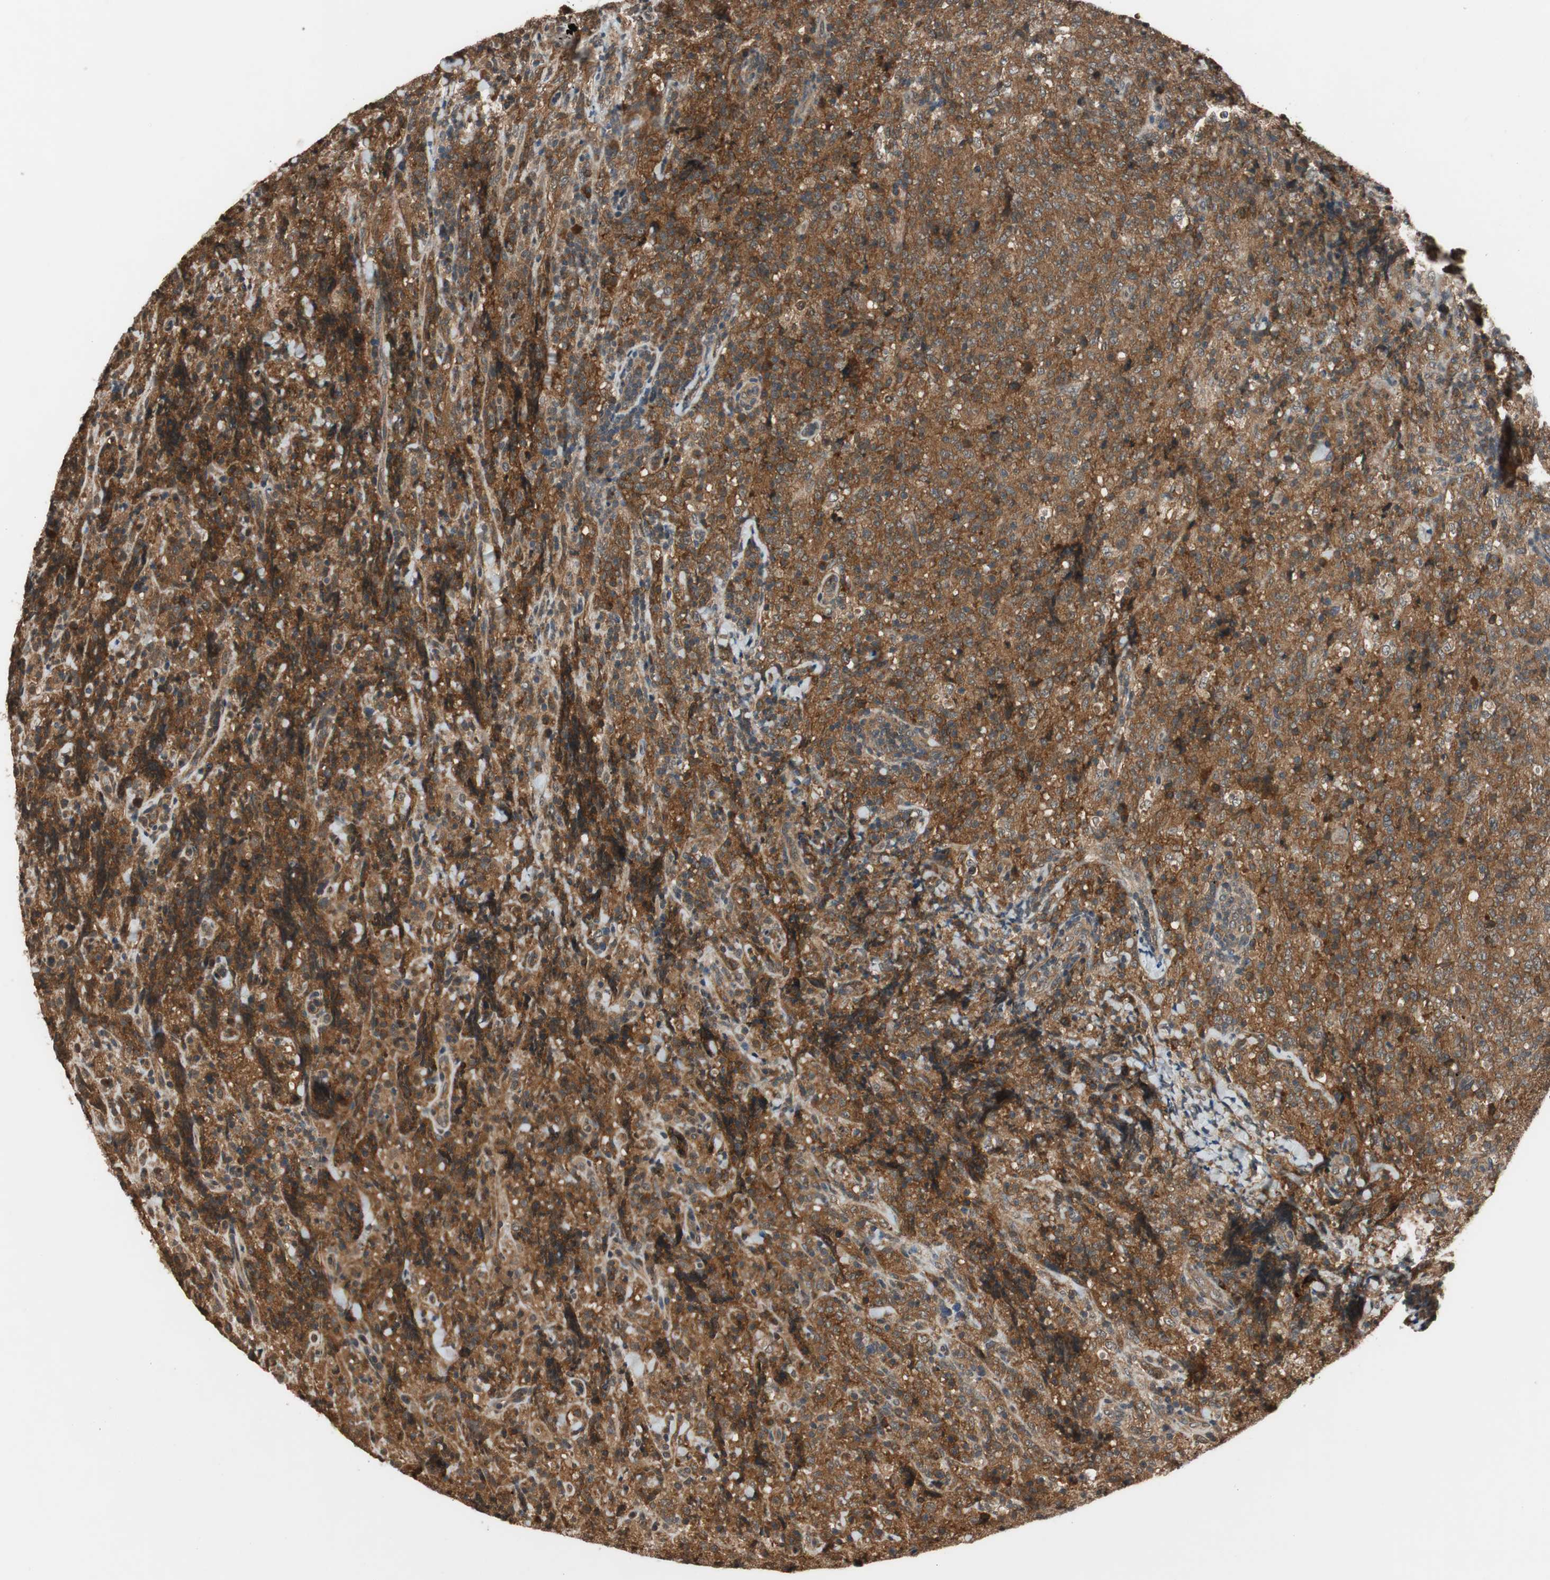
{"staining": {"intensity": "strong", "quantity": ">75%", "location": "cytoplasmic/membranous"}, "tissue": "lymphoma", "cell_type": "Tumor cells", "image_type": "cancer", "snomed": [{"axis": "morphology", "description": "Malignant lymphoma, non-Hodgkin's type, High grade"}, {"axis": "topography", "description": "Tonsil"}], "caption": "Lymphoma stained with a brown dye exhibits strong cytoplasmic/membranous positive positivity in approximately >75% of tumor cells.", "gene": "TMEM230", "patient": {"sex": "female", "age": 36}}